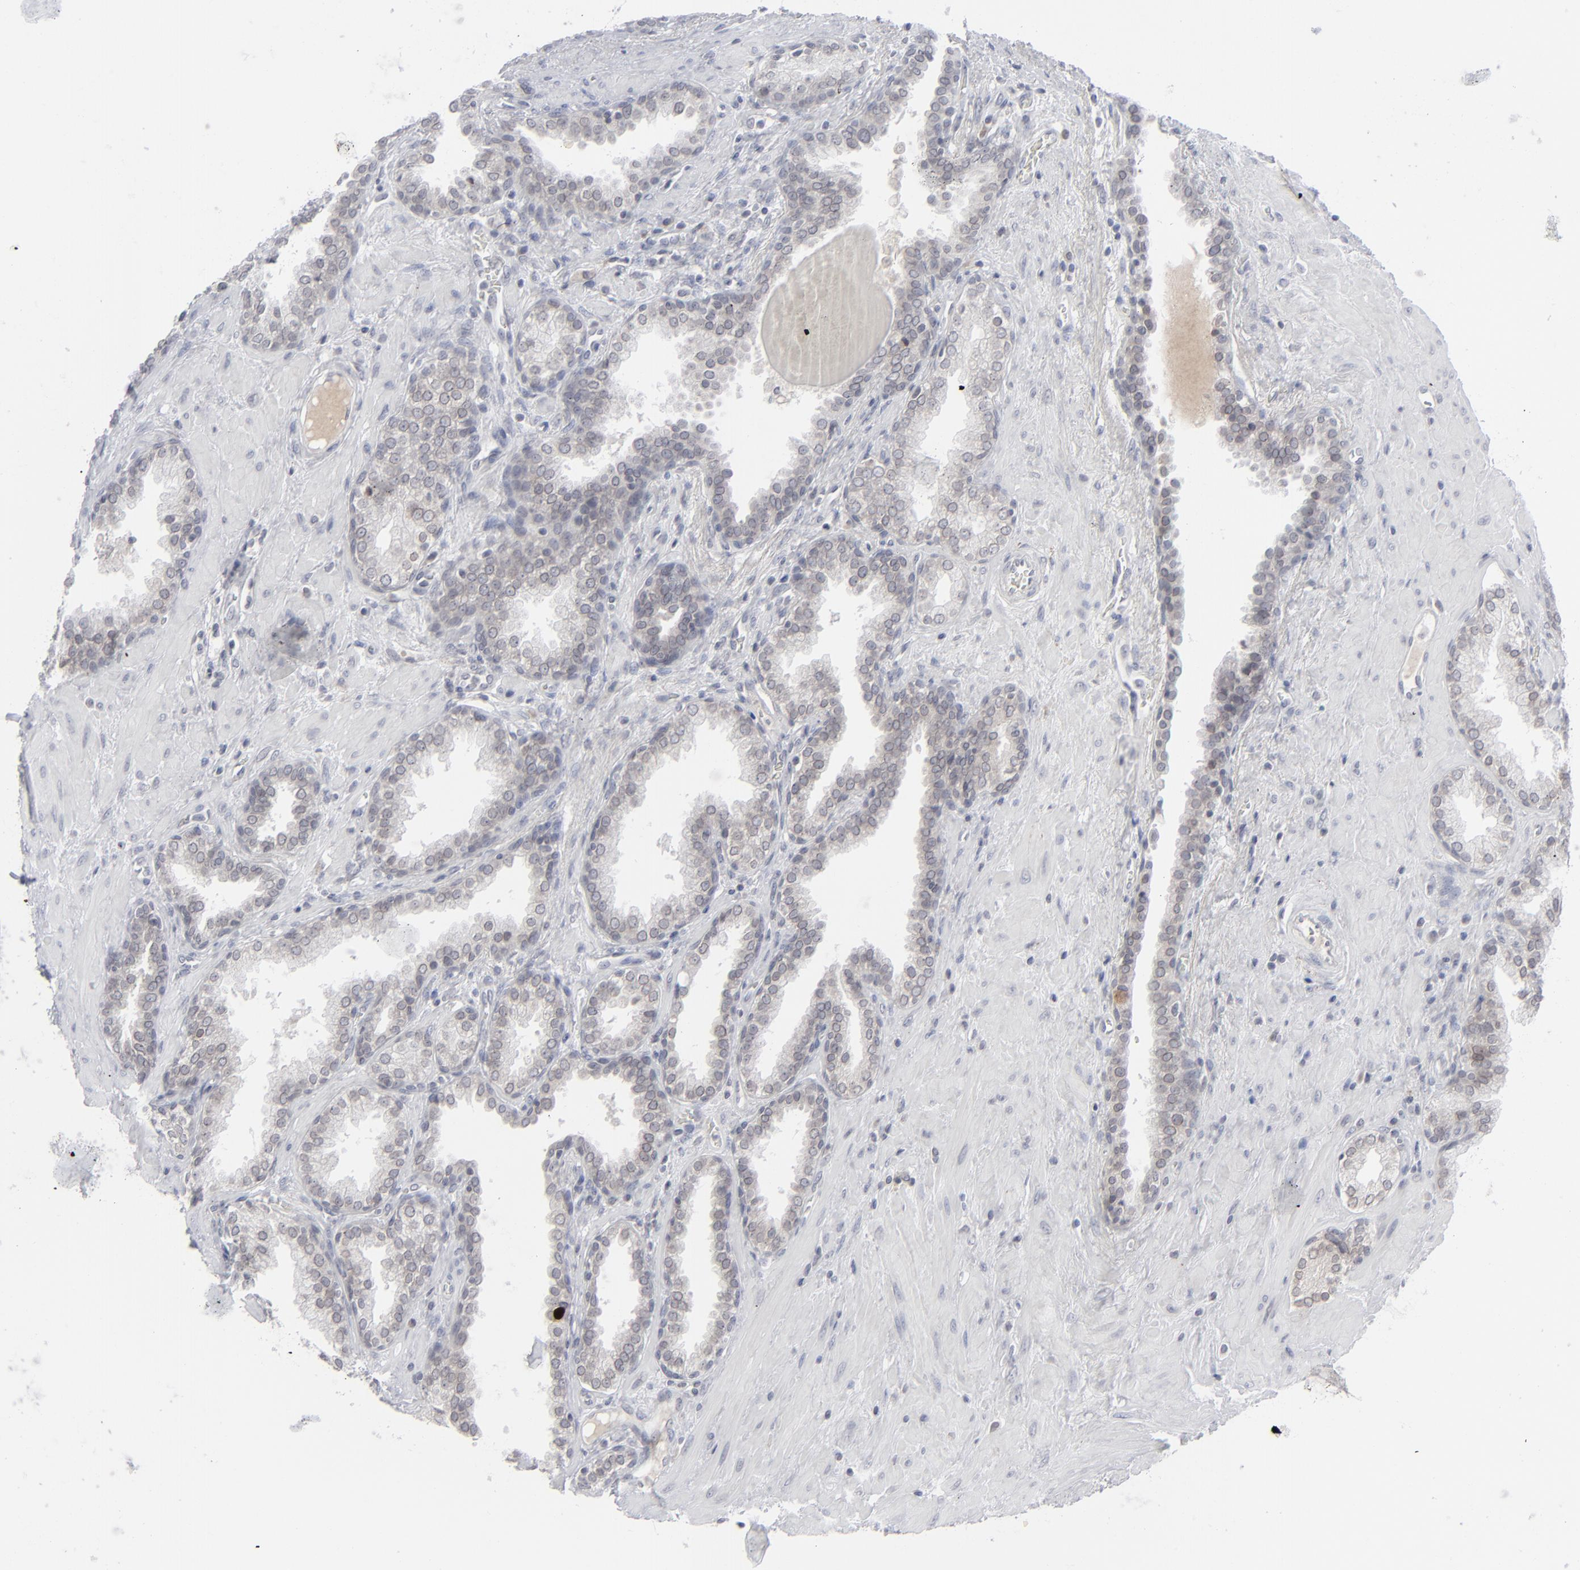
{"staining": {"intensity": "negative", "quantity": "none", "location": "none"}, "tissue": "prostate", "cell_type": "Glandular cells", "image_type": "normal", "snomed": [{"axis": "morphology", "description": "Normal tissue, NOS"}, {"axis": "topography", "description": "Prostate"}], "caption": "Immunohistochemistry (IHC) micrograph of normal prostate stained for a protein (brown), which shows no positivity in glandular cells. The staining is performed using DAB (3,3'-diaminobenzidine) brown chromogen with nuclei counter-stained in using hematoxylin.", "gene": "NUP88", "patient": {"sex": "male", "age": 51}}